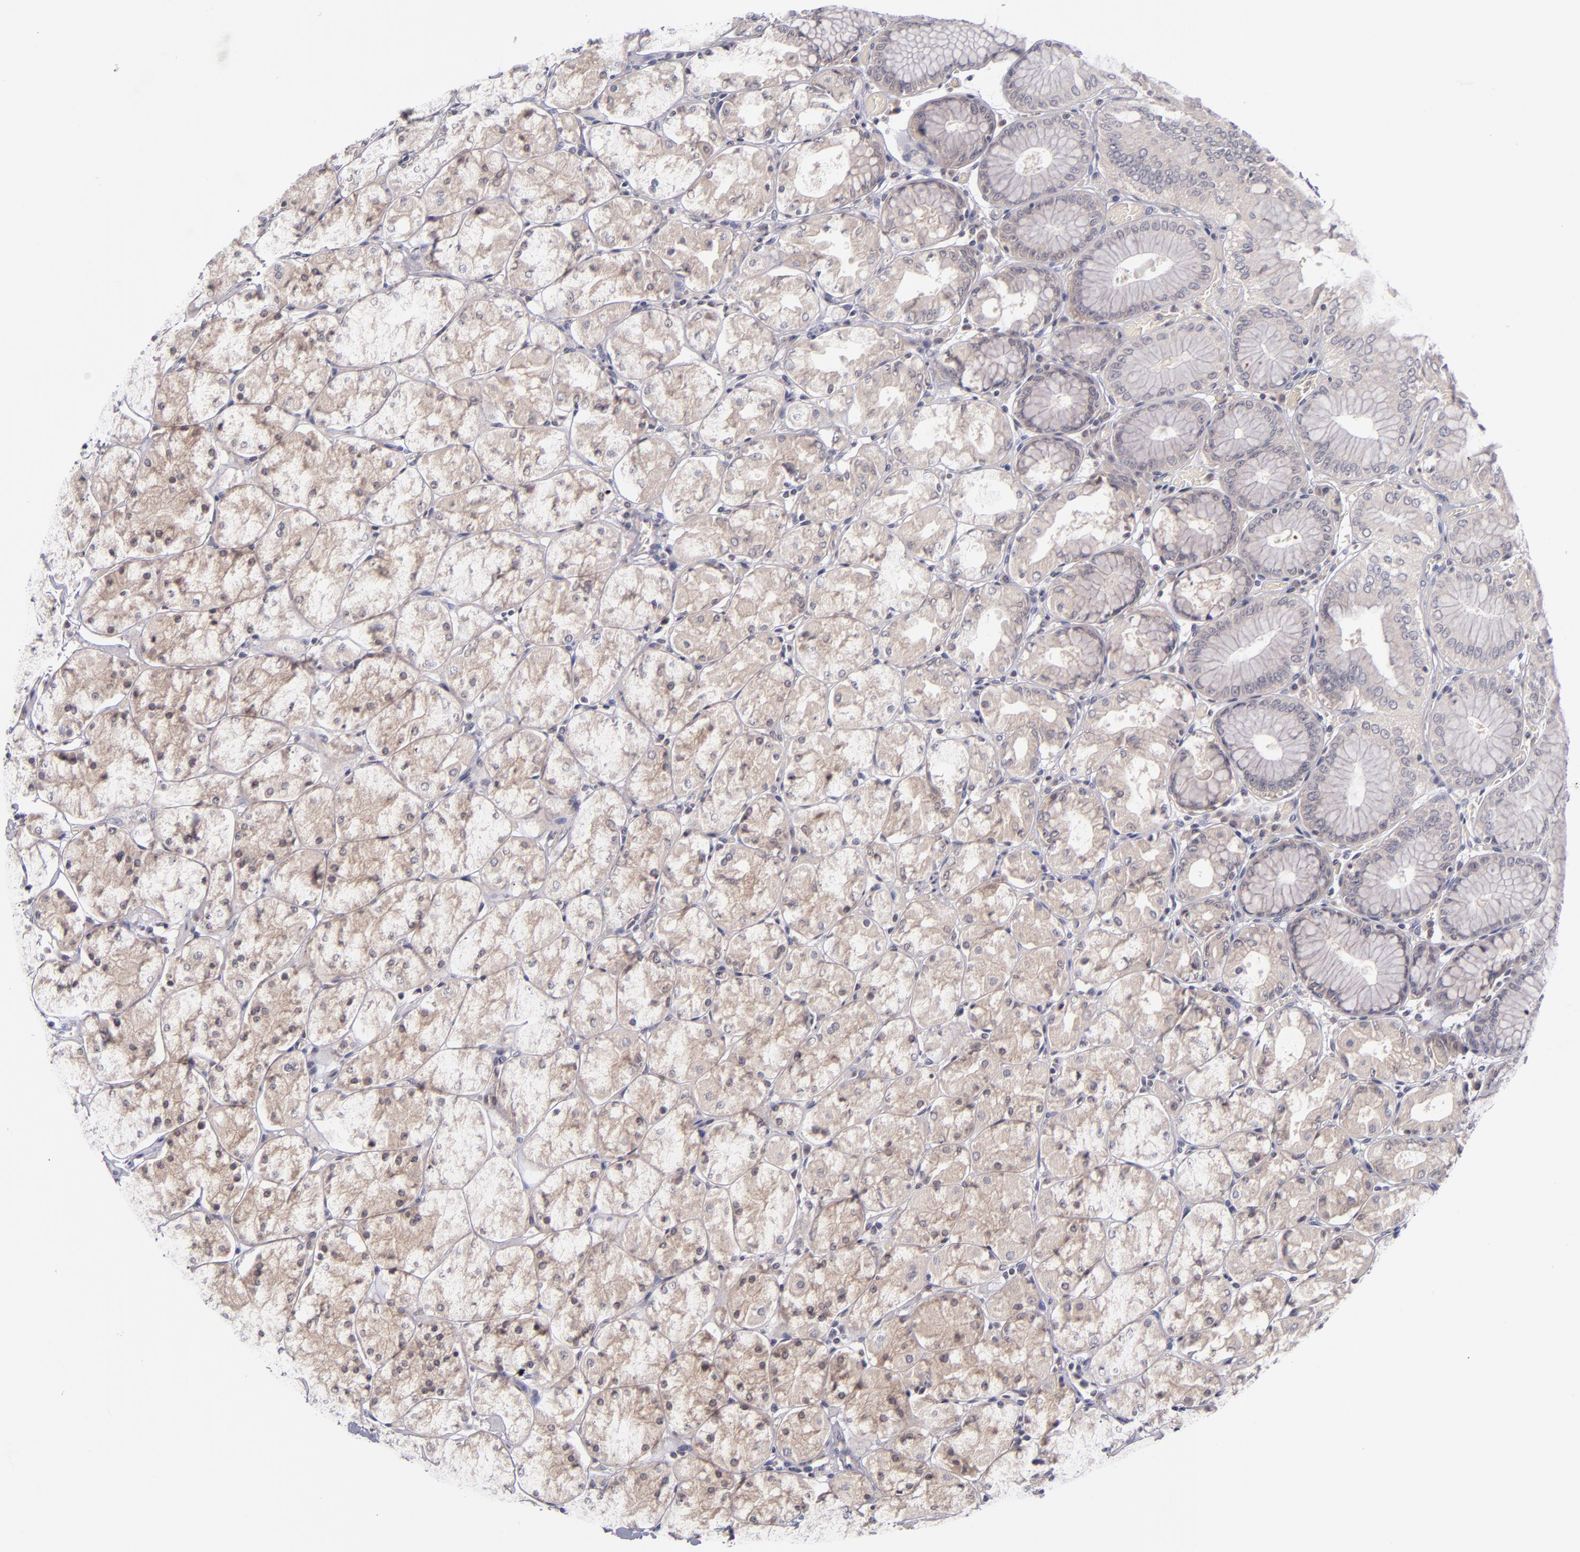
{"staining": {"intensity": "weak", "quantity": ">75%", "location": "cytoplasmic/membranous"}, "tissue": "stomach", "cell_type": "Glandular cells", "image_type": "normal", "snomed": [{"axis": "morphology", "description": "Normal tissue, NOS"}, {"axis": "topography", "description": "Stomach, upper"}, {"axis": "topography", "description": "Stomach"}], "caption": "Glandular cells reveal low levels of weak cytoplasmic/membranous staining in approximately >75% of cells in unremarkable human stomach.", "gene": "TSC2", "patient": {"sex": "male", "age": 76}}